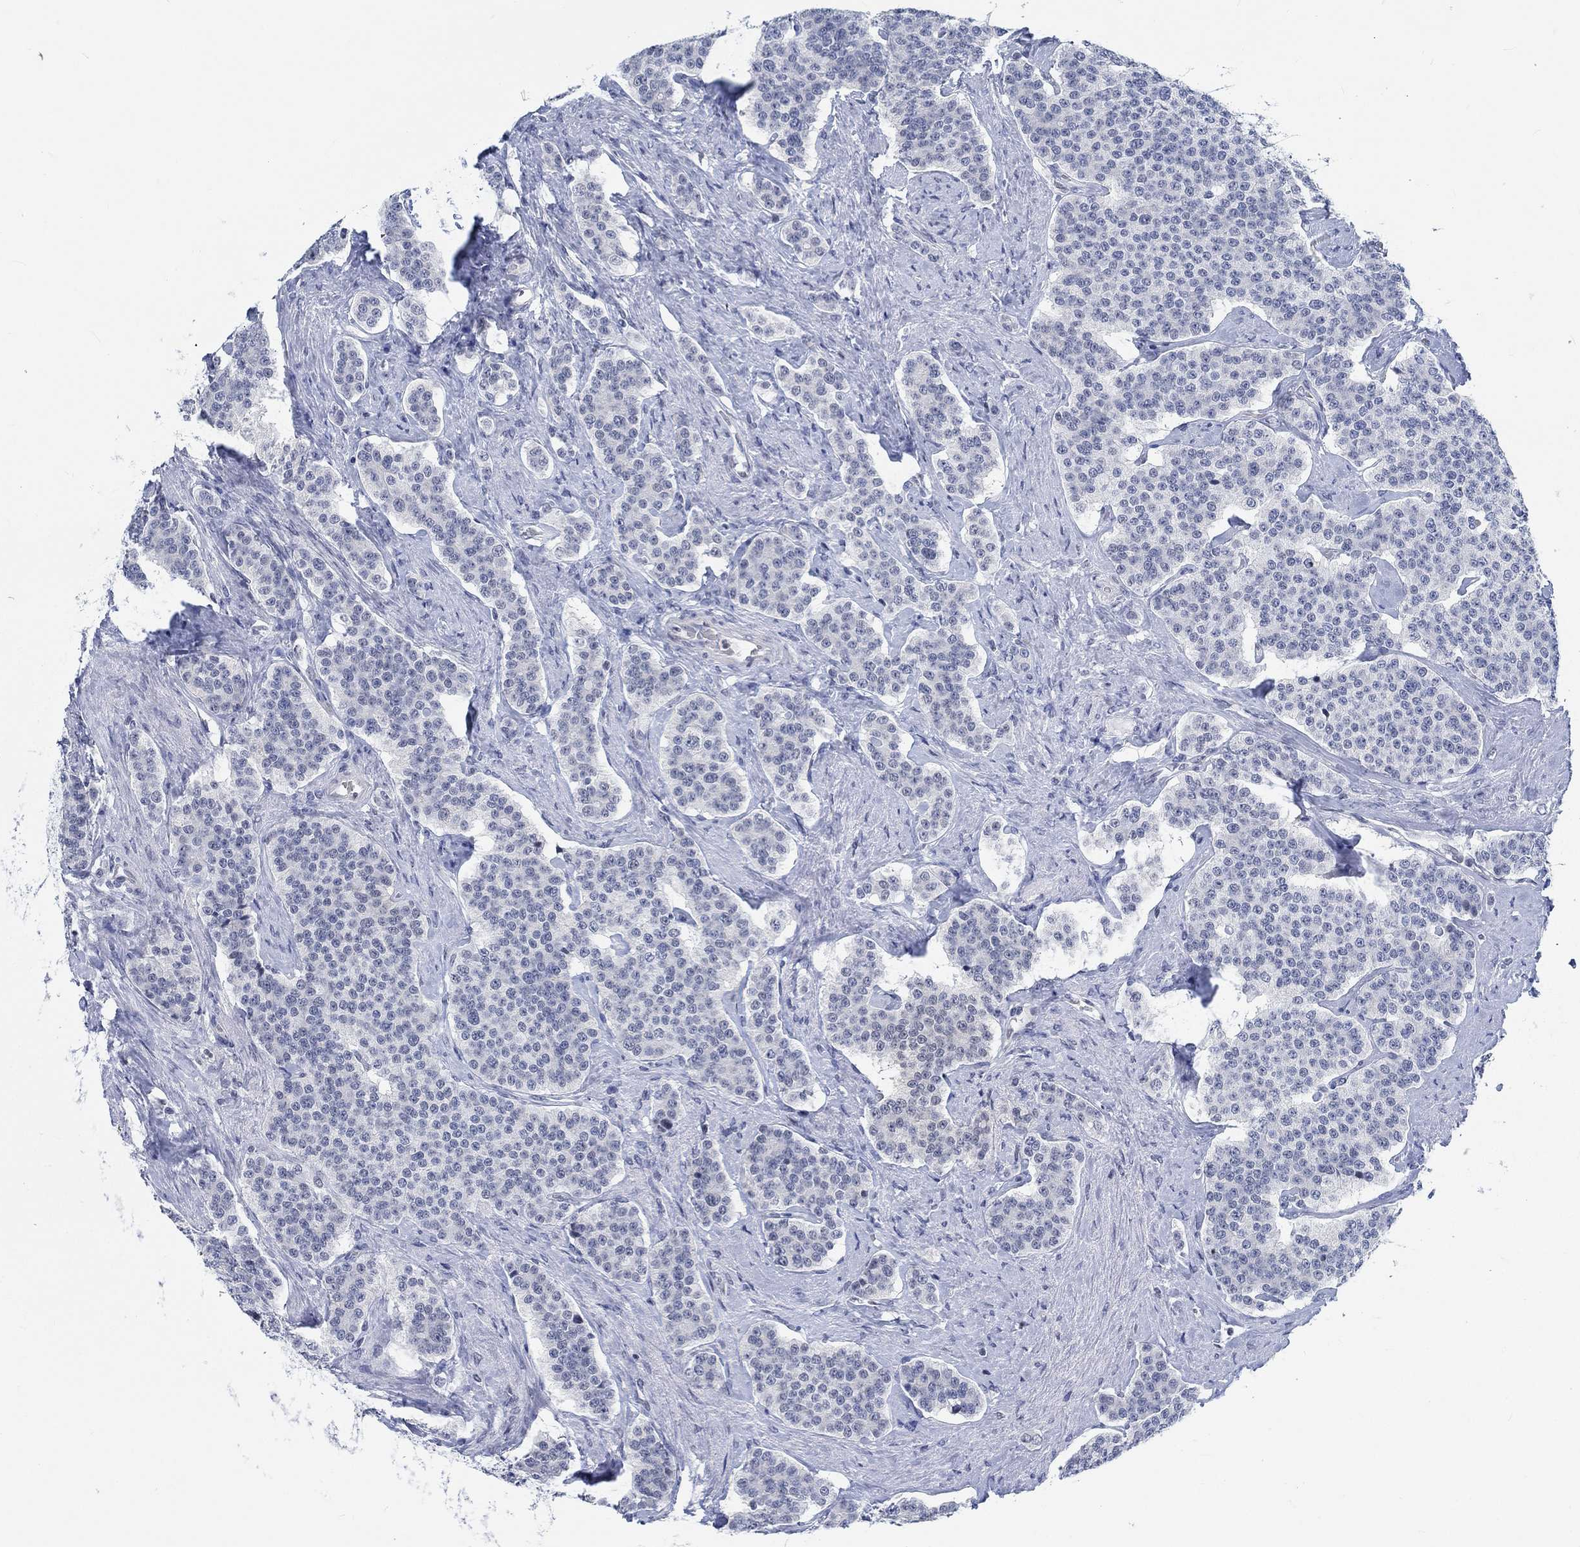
{"staining": {"intensity": "negative", "quantity": "none", "location": "none"}, "tissue": "carcinoid", "cell_type": "Tumor cells", "image_type": "cancer", "snomed": [{"axis": "morphology", "description": "Carcinoid, malignant, NOS"}, {"axis": "topography", "description": "Small intestine"}], "caption": "High magnification brightfield microscopy of malignant carcinoid stained with DAB (brown) and counterstained with hematoxylin (blue): tumor cells show no significant expression.", "gene": "KCNH8", "patient": {"sex": "female", "age": 58}}